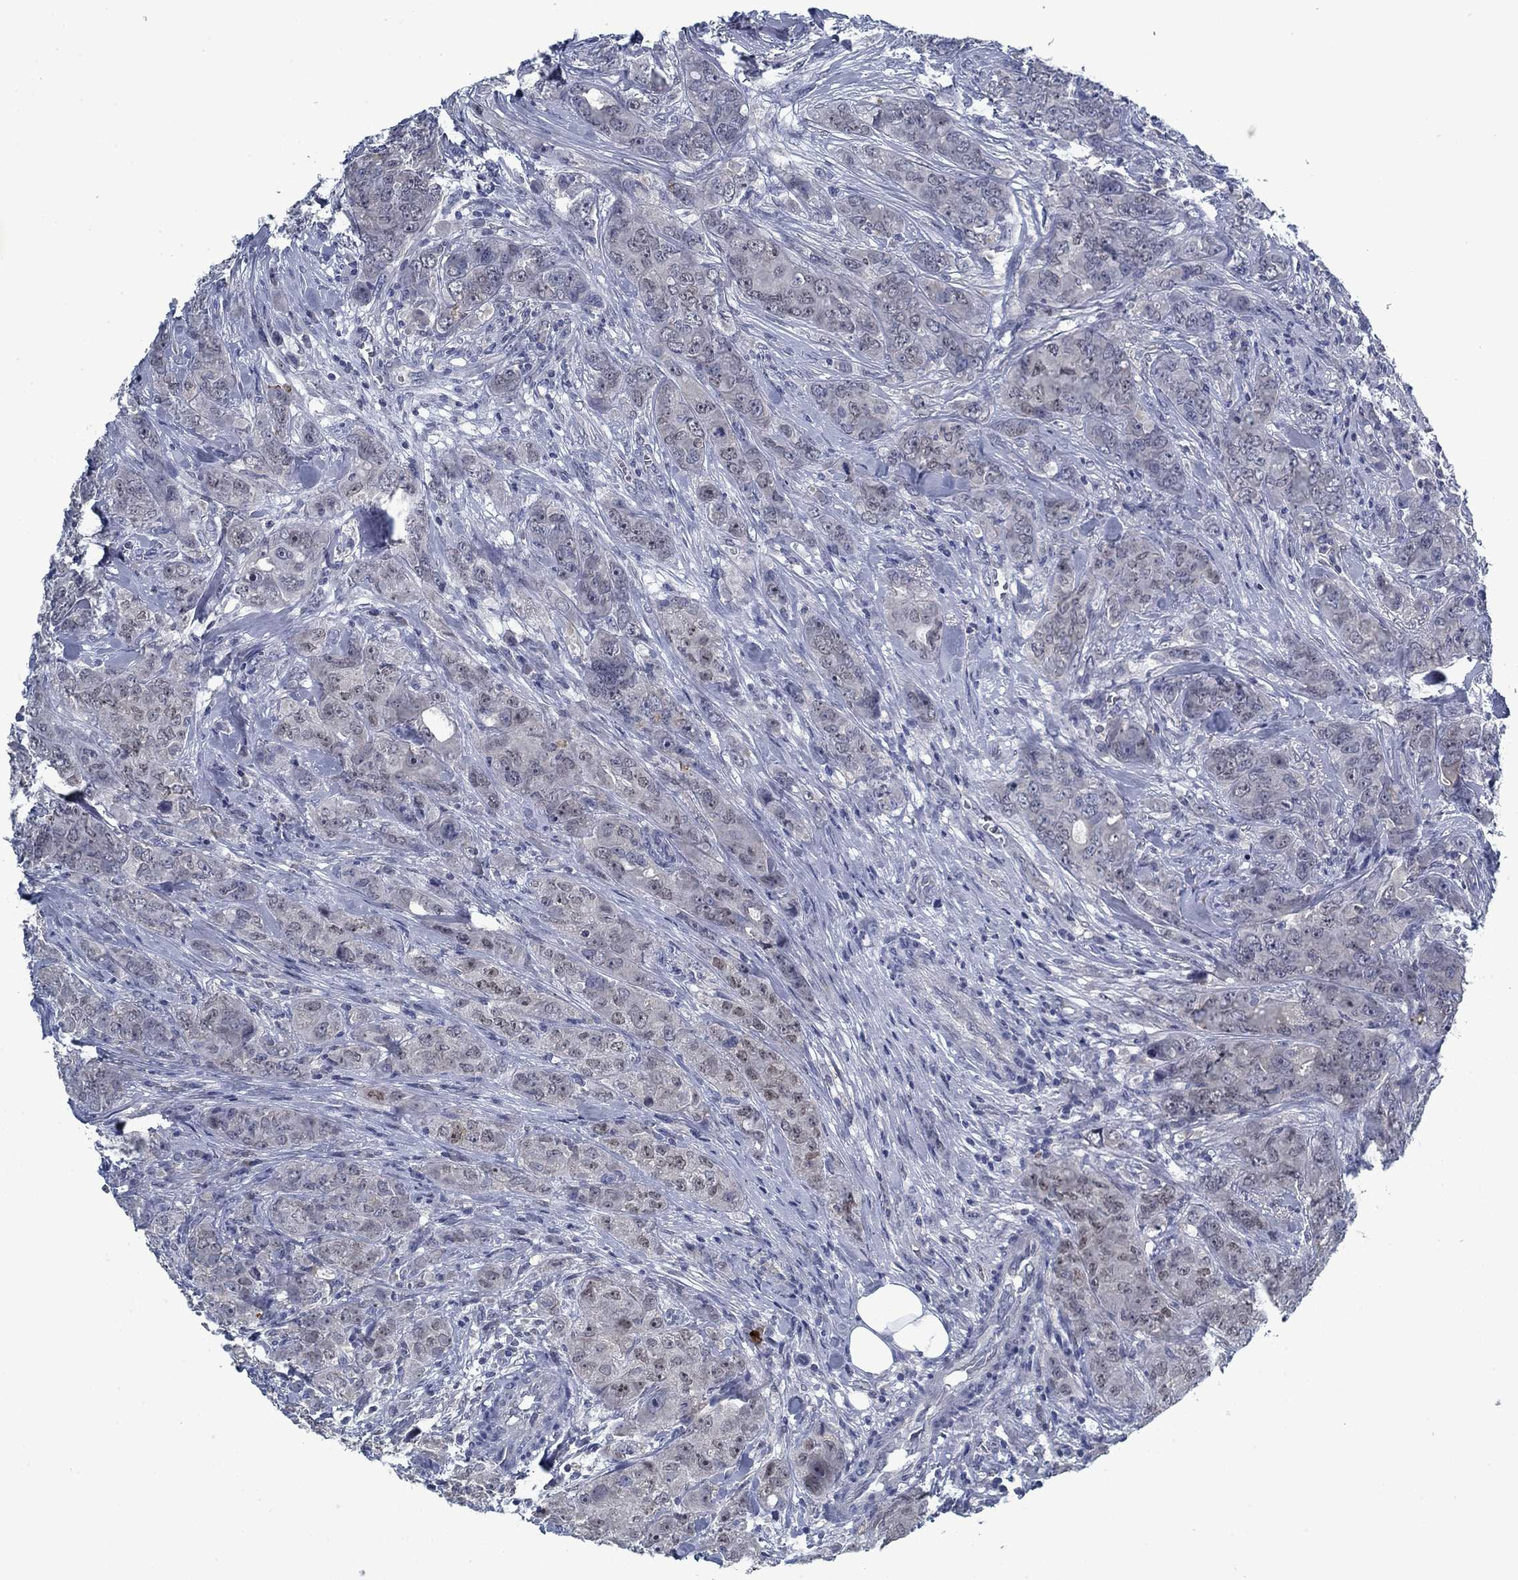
{"staining": {"intensity": "negative", "quantity": "none", "location": "none"}, "tissue": "breast cancer", "cell_type": "Tumor cells", "image_type": "cancer", "snomed": [{"axis": "morphology", "description": "Duct carcinoma"}, {"axis": "topography", "description": "Breast"}], "caption": "DAB (3,3'-diaminobenzidine) immunohistochemical staining of human intraductal carcinoma (breast) reveals no significant positivity in tumor cells.", "gene": "PNMA8A", "patient": {"sex": "female", "age": 43}}